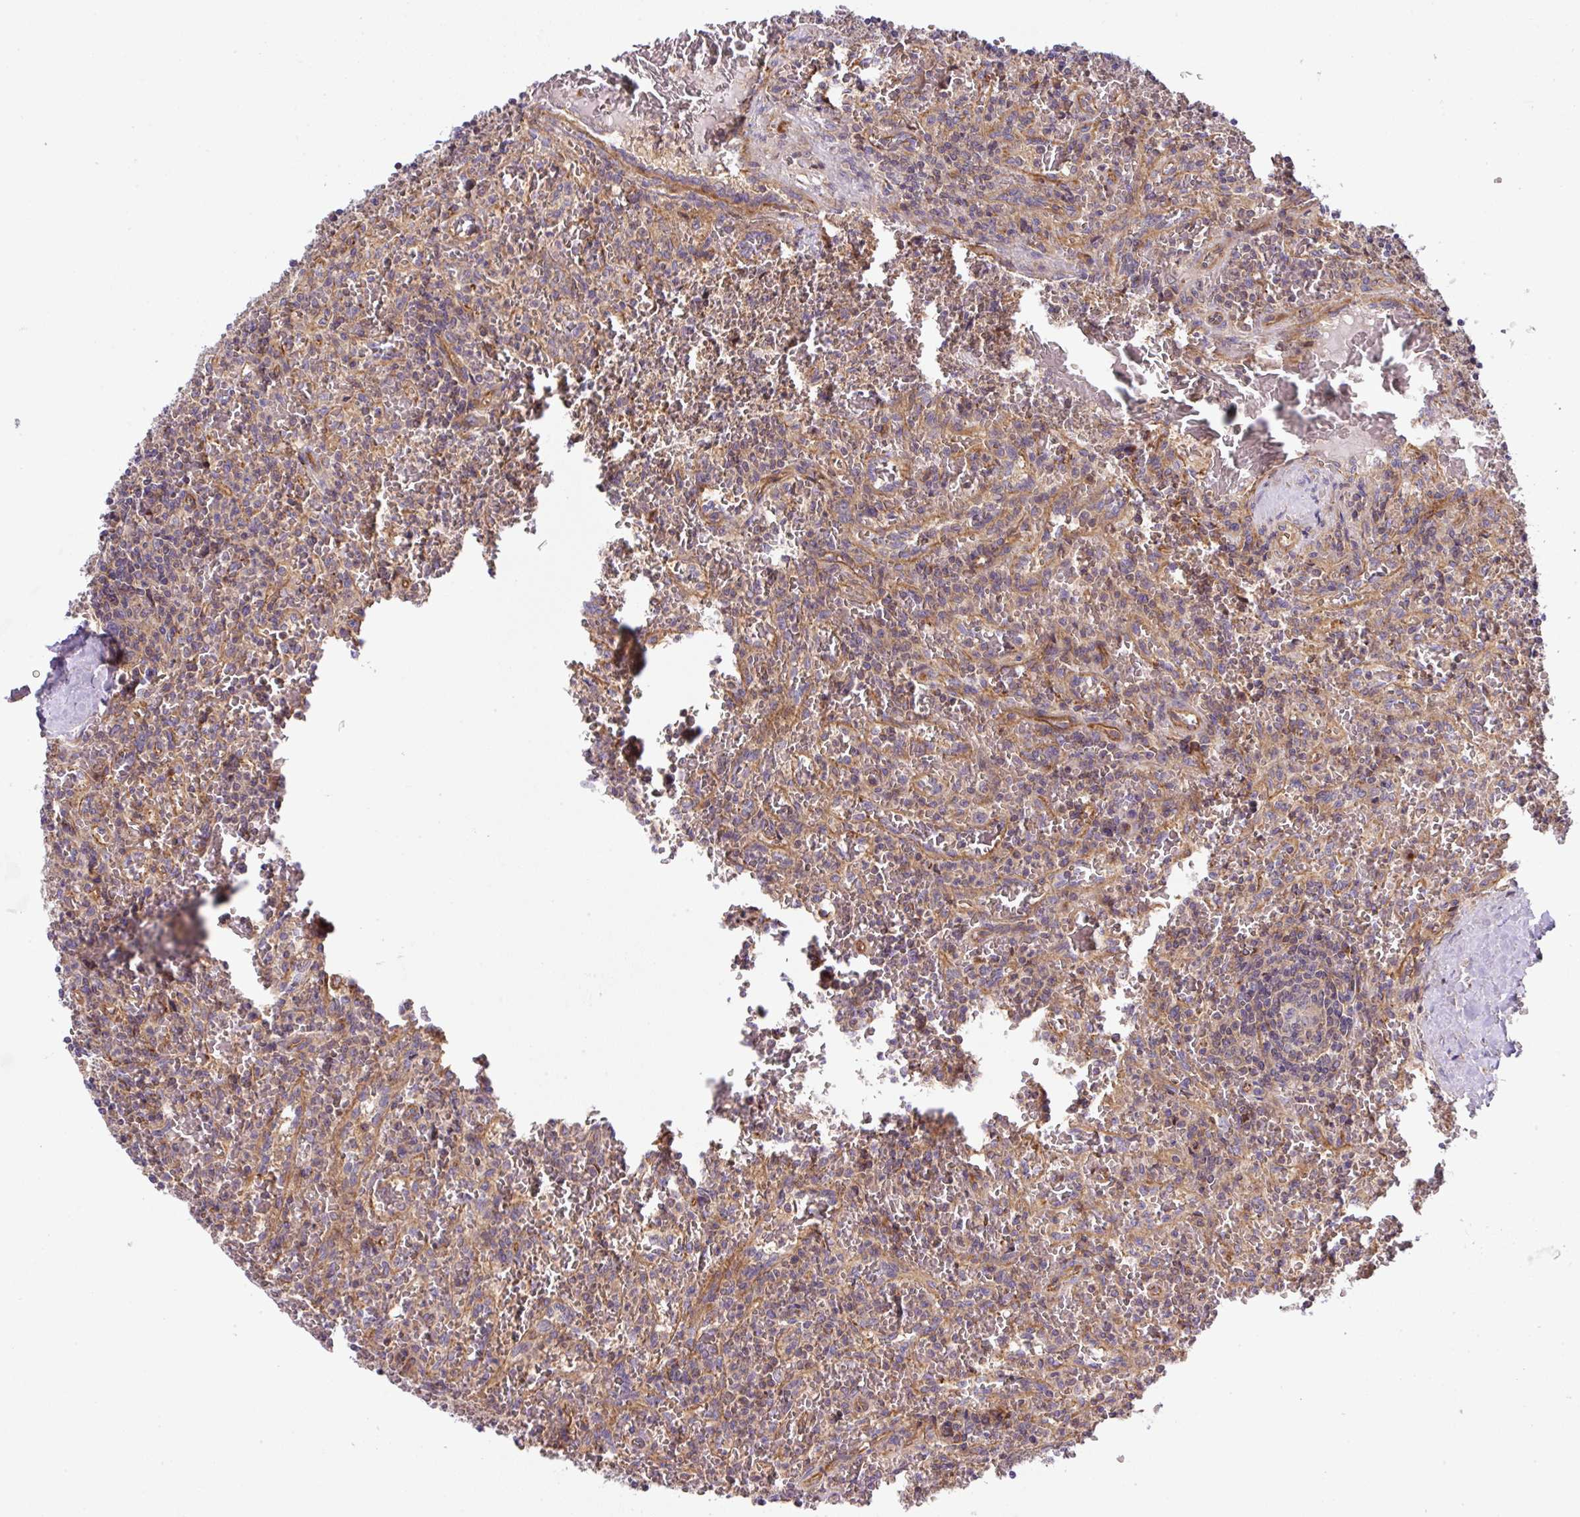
{"staining": {"intensity": "negative", "quantity": "none", "location": "none"}, "tissue": "lymphoma", "cell_type": "Tumor cells", "image_type": "cancer", "snomed": [{"axis": "morphology", "description": "Malignant lymphoma, non-Hodgkin's type, Low grade"}, {"axis": "topography", "description": "Spleen"}], "caption": "Lymphoma stained for a protein using immunohistochemistry (IHC) reveals no staining tumor cells.", "gene": "APOBEC3D", "patient": {"sex": "female", "age": 64}}